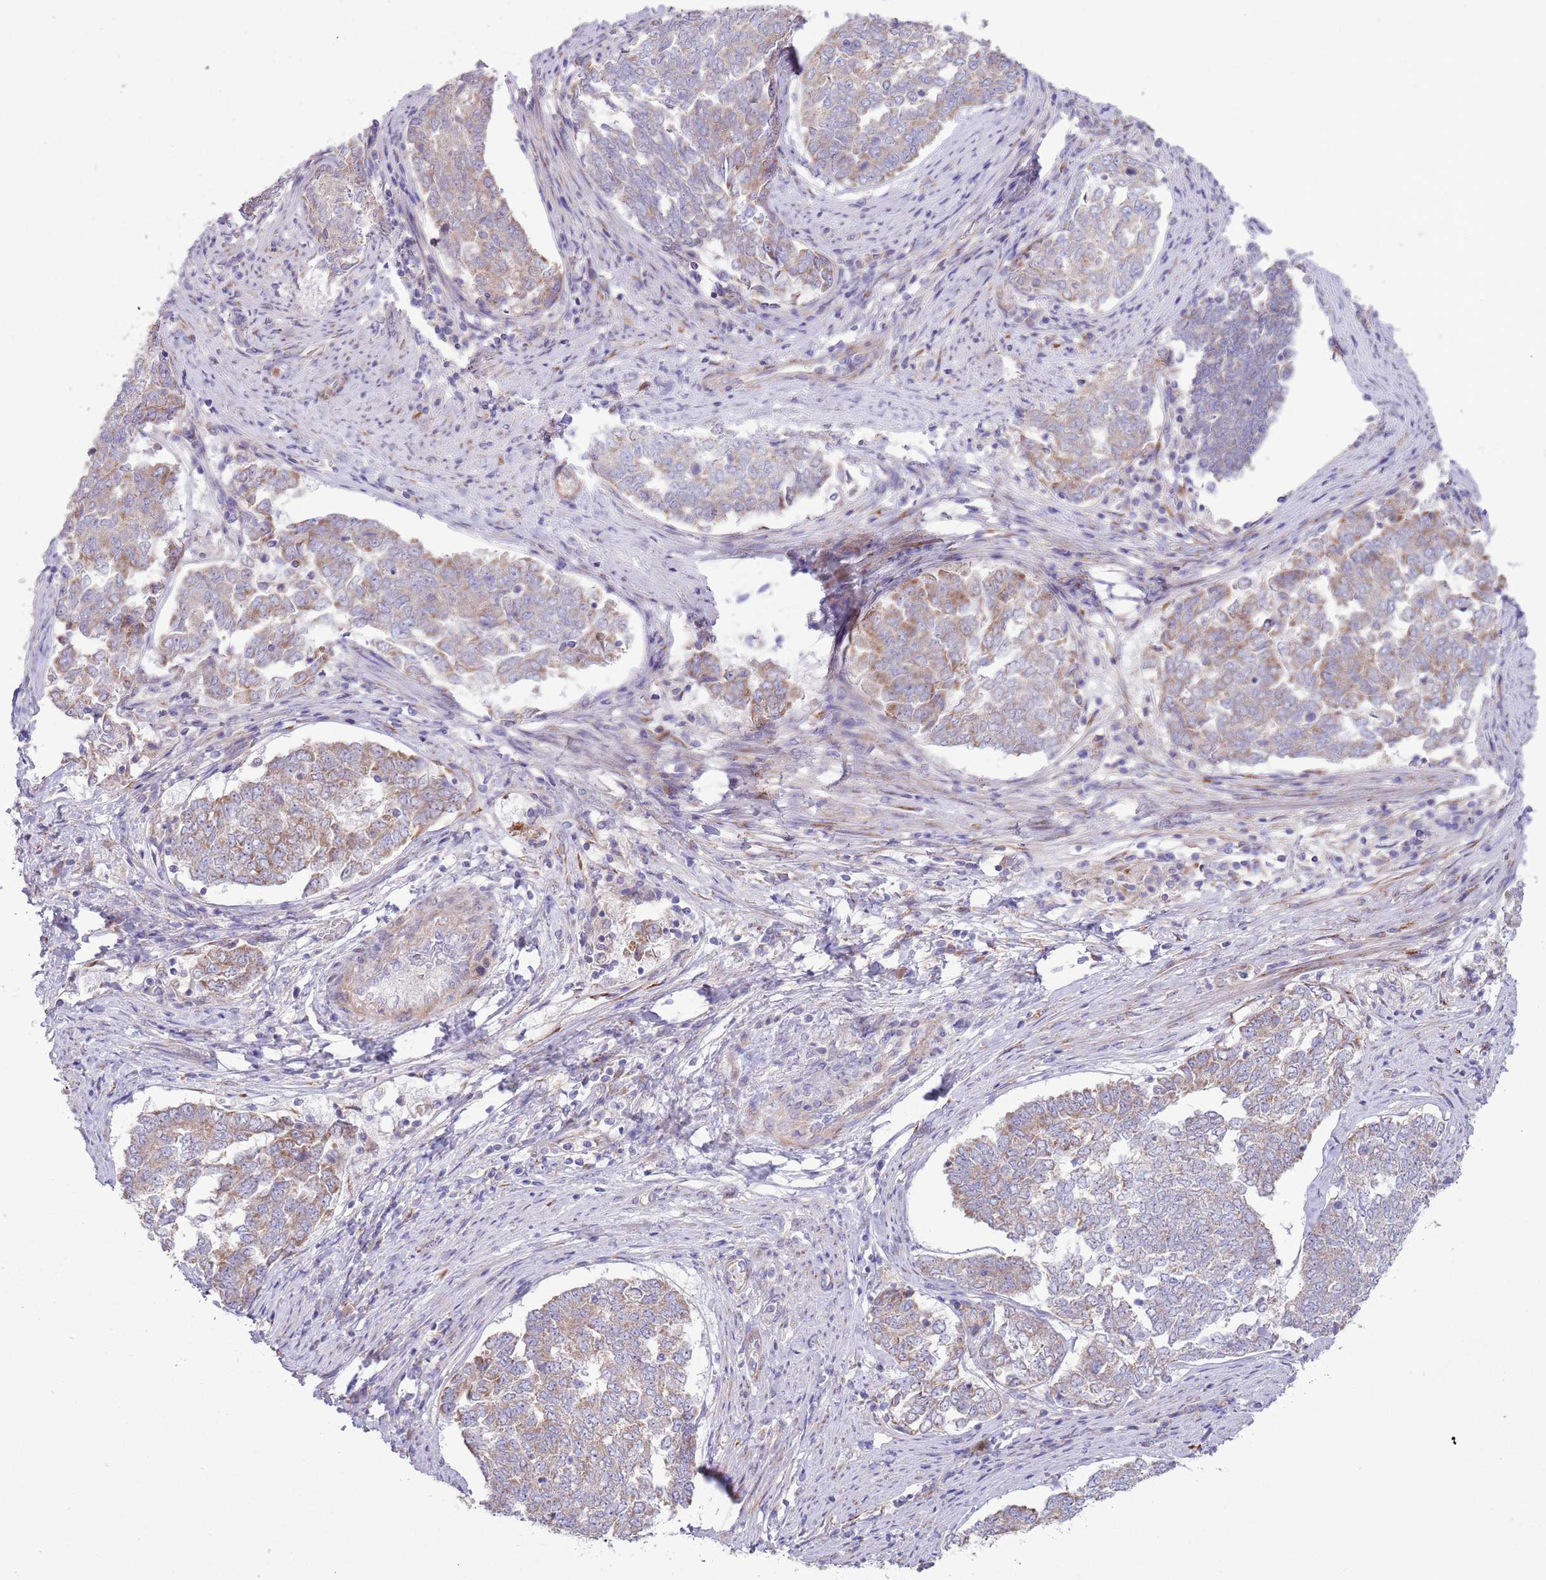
{"staining": {"intensity": "moderate", "quantity": "<25%", "location": "cytoplasmic/membranous"}, "tissue": "endometrial cancer", "cell_type": "Tumor cells", "image_type": "cancer", "snomed": [{"axis": "morphology", "description": "Adenocarcinoma, NOS"}, {"axis": "topography", "description": "Endometrium"}], "caption": "Adenocarcinoma (endometrial) stained for a protein reveals moderate cytoplasmic/membranous positivity in tumor cells.", "gene": "TOMM5", "patient": {"sex": "female", "age": 80}}